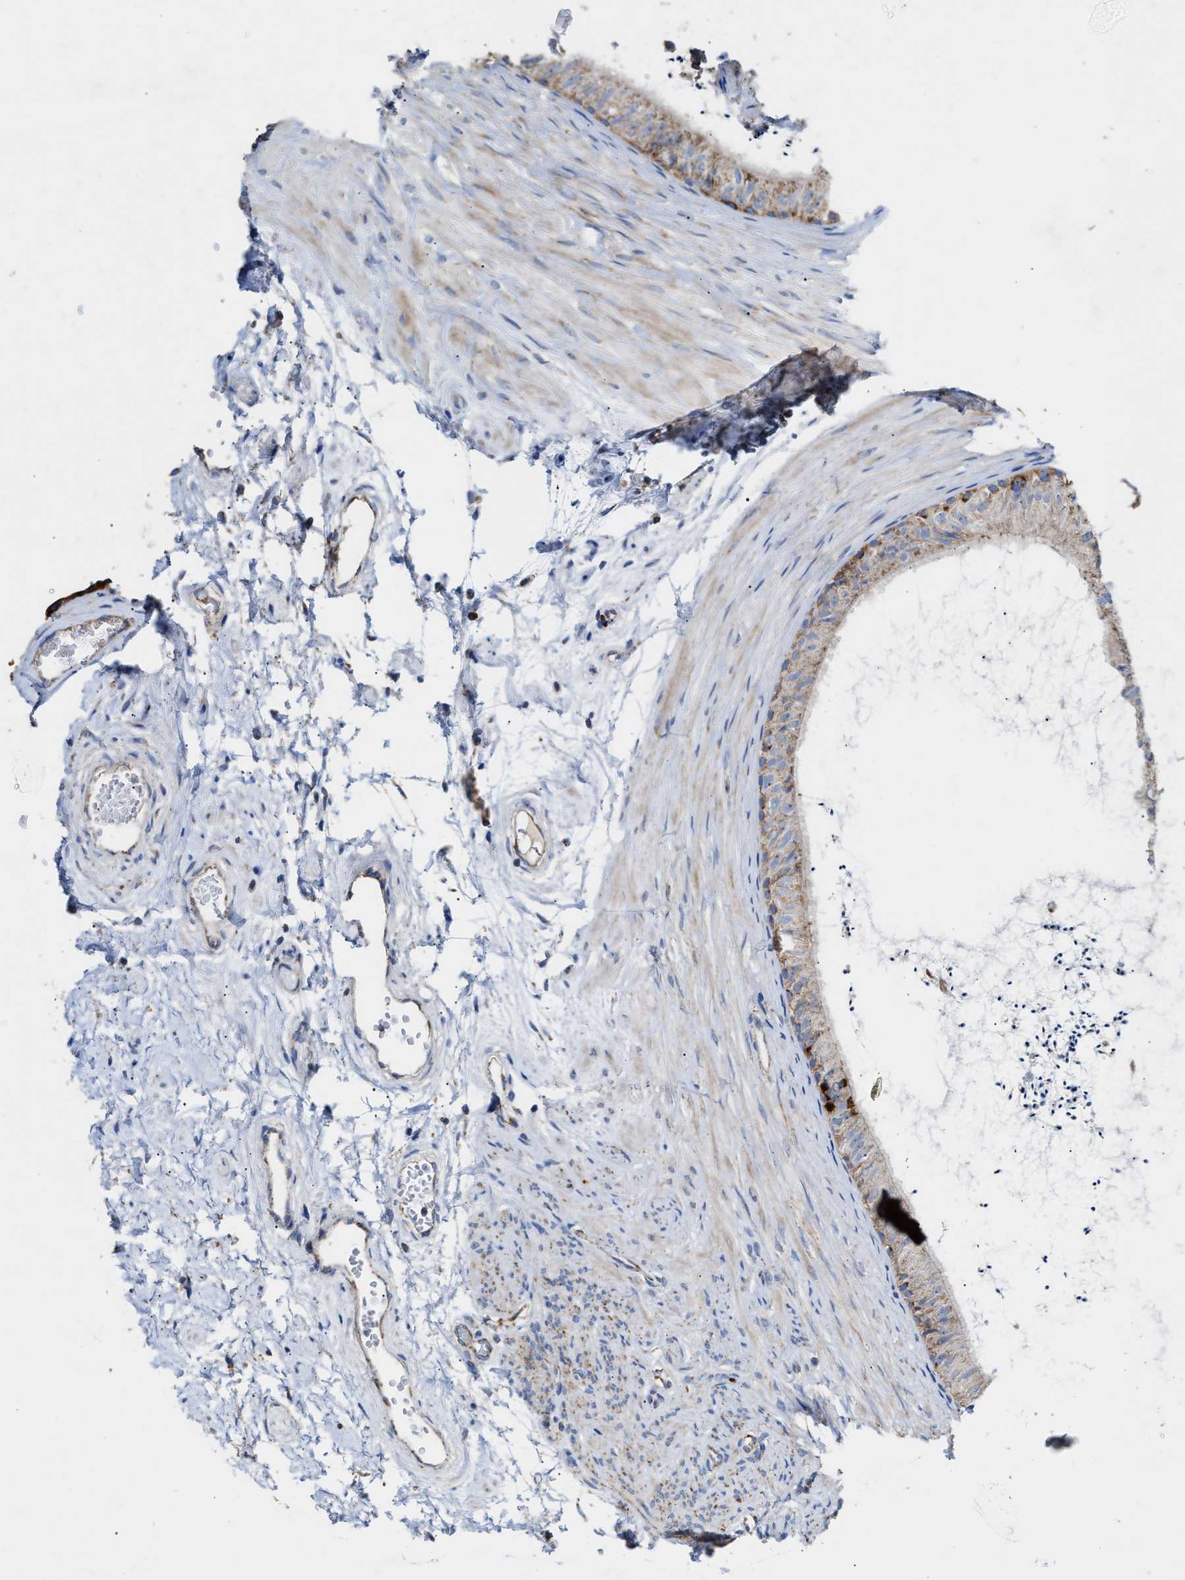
{"staining": {"intensity": "moderate", "quantity": ">75%", "location": "cytoplasmic/membranous"}, "tissue": "epididymis", "cell_type": "Glandular cells", "image_type": "normal", "snomed": [{"axis": "morphology", "description": "Normal tissue, NOS"}, {"axis": "topography", "description": "Epididymis"}], "caption": "Epididymis stained with a brown dye reveals moderate cytoplasmic/membranous positive expression in approximately >75% of glandular cells.", "gene": "MECR", "patient": {"sex": "male", "age": 56}}